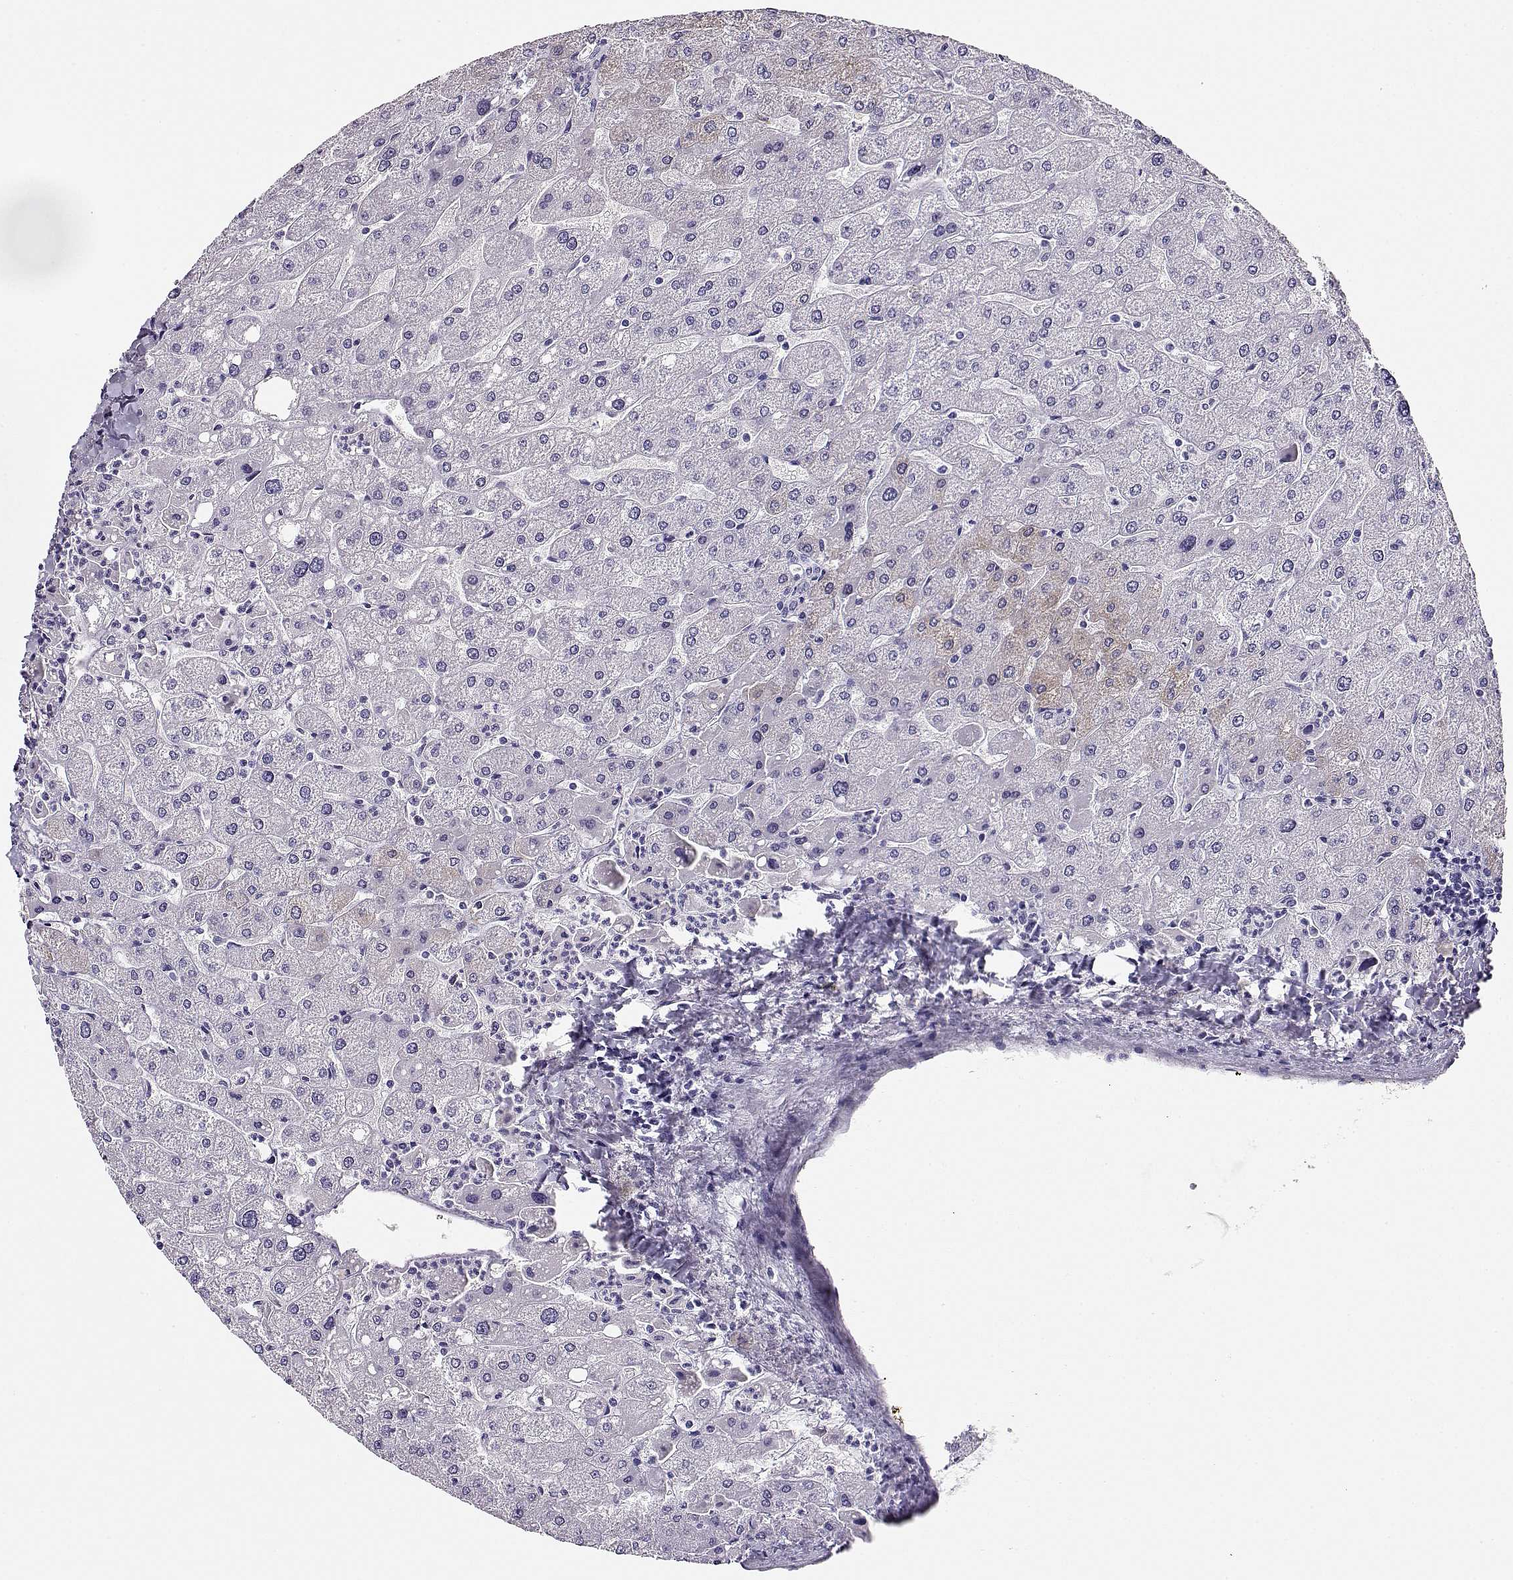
{"staining": {"intensity": "negative", "quantity": "none", "location": "none"}, "tissue": "liver", "cell_type": "Cholangiocytes", "image_type": "normal", "snomed": [{"axis": "morphology", "description": "Normal tissue, NOS"}, {"axis": "topography", "description": "Liver"}], "caption": "DAB immunohistochemical staining of normal liver shows no significant expression in cholangiocytes. The staining is performed using DAB brown chromogen with nuclei counter-stained in using hematoxylin.", "gene": "CRX", "patient": {"sex": "male", "age": 67}}